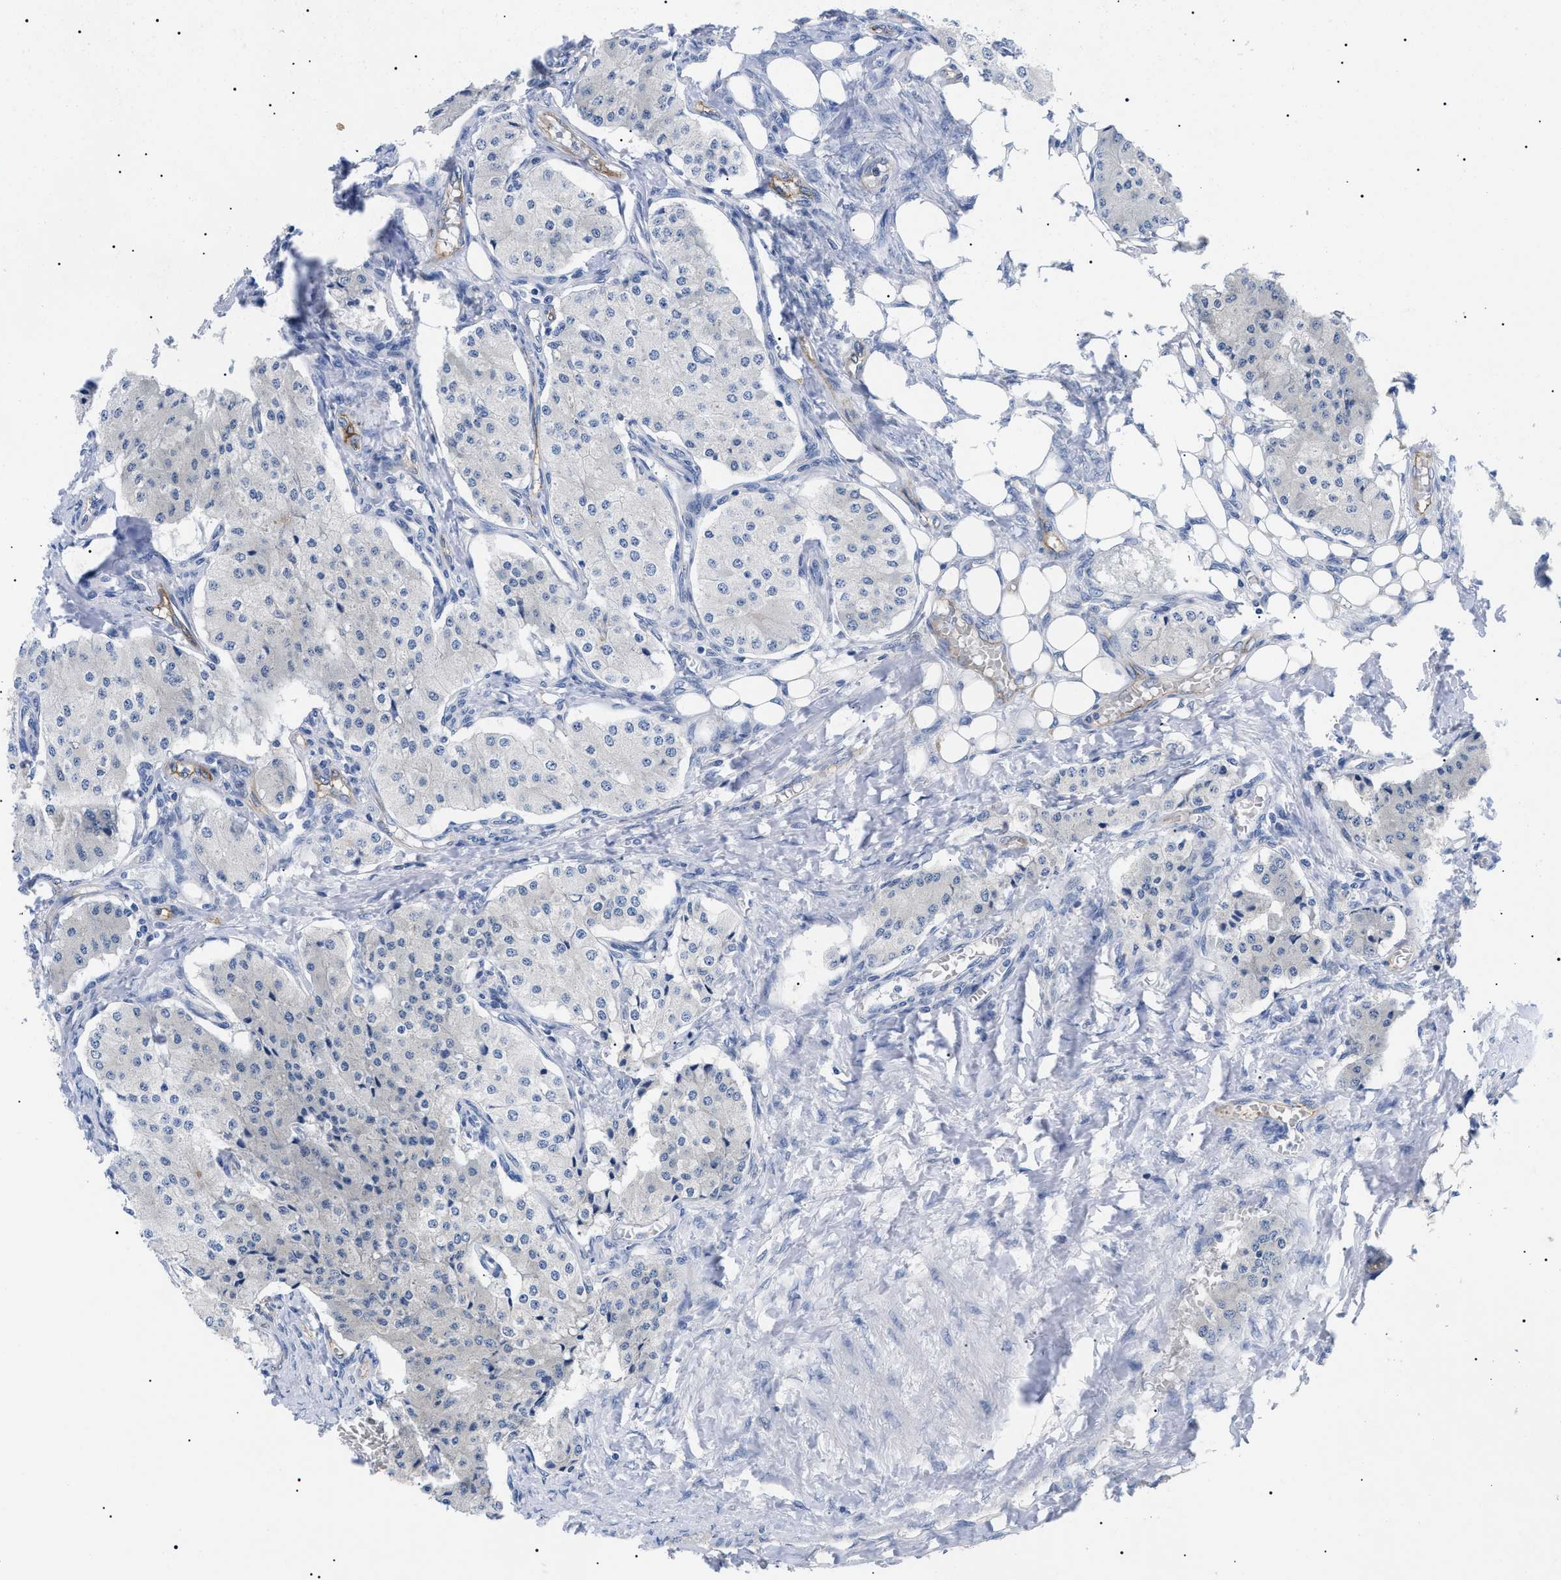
{"staining": {"intensity": "negative", "quantity": "none", "location": "none"}, "tissue": "carcinoid", "cell_type": "Tumor cells", "image_type": "cancer", "snomed": [{"axis": "morphology", "description": "Carcinoid, malignant, NOS"}, {"axis": "topography", "description": "Colon"}], "caption": "There is no significant expression in tumor cells of carcinoid.", "gene": "ACKR1", "patient": {"sex": "female", "age": 52}}